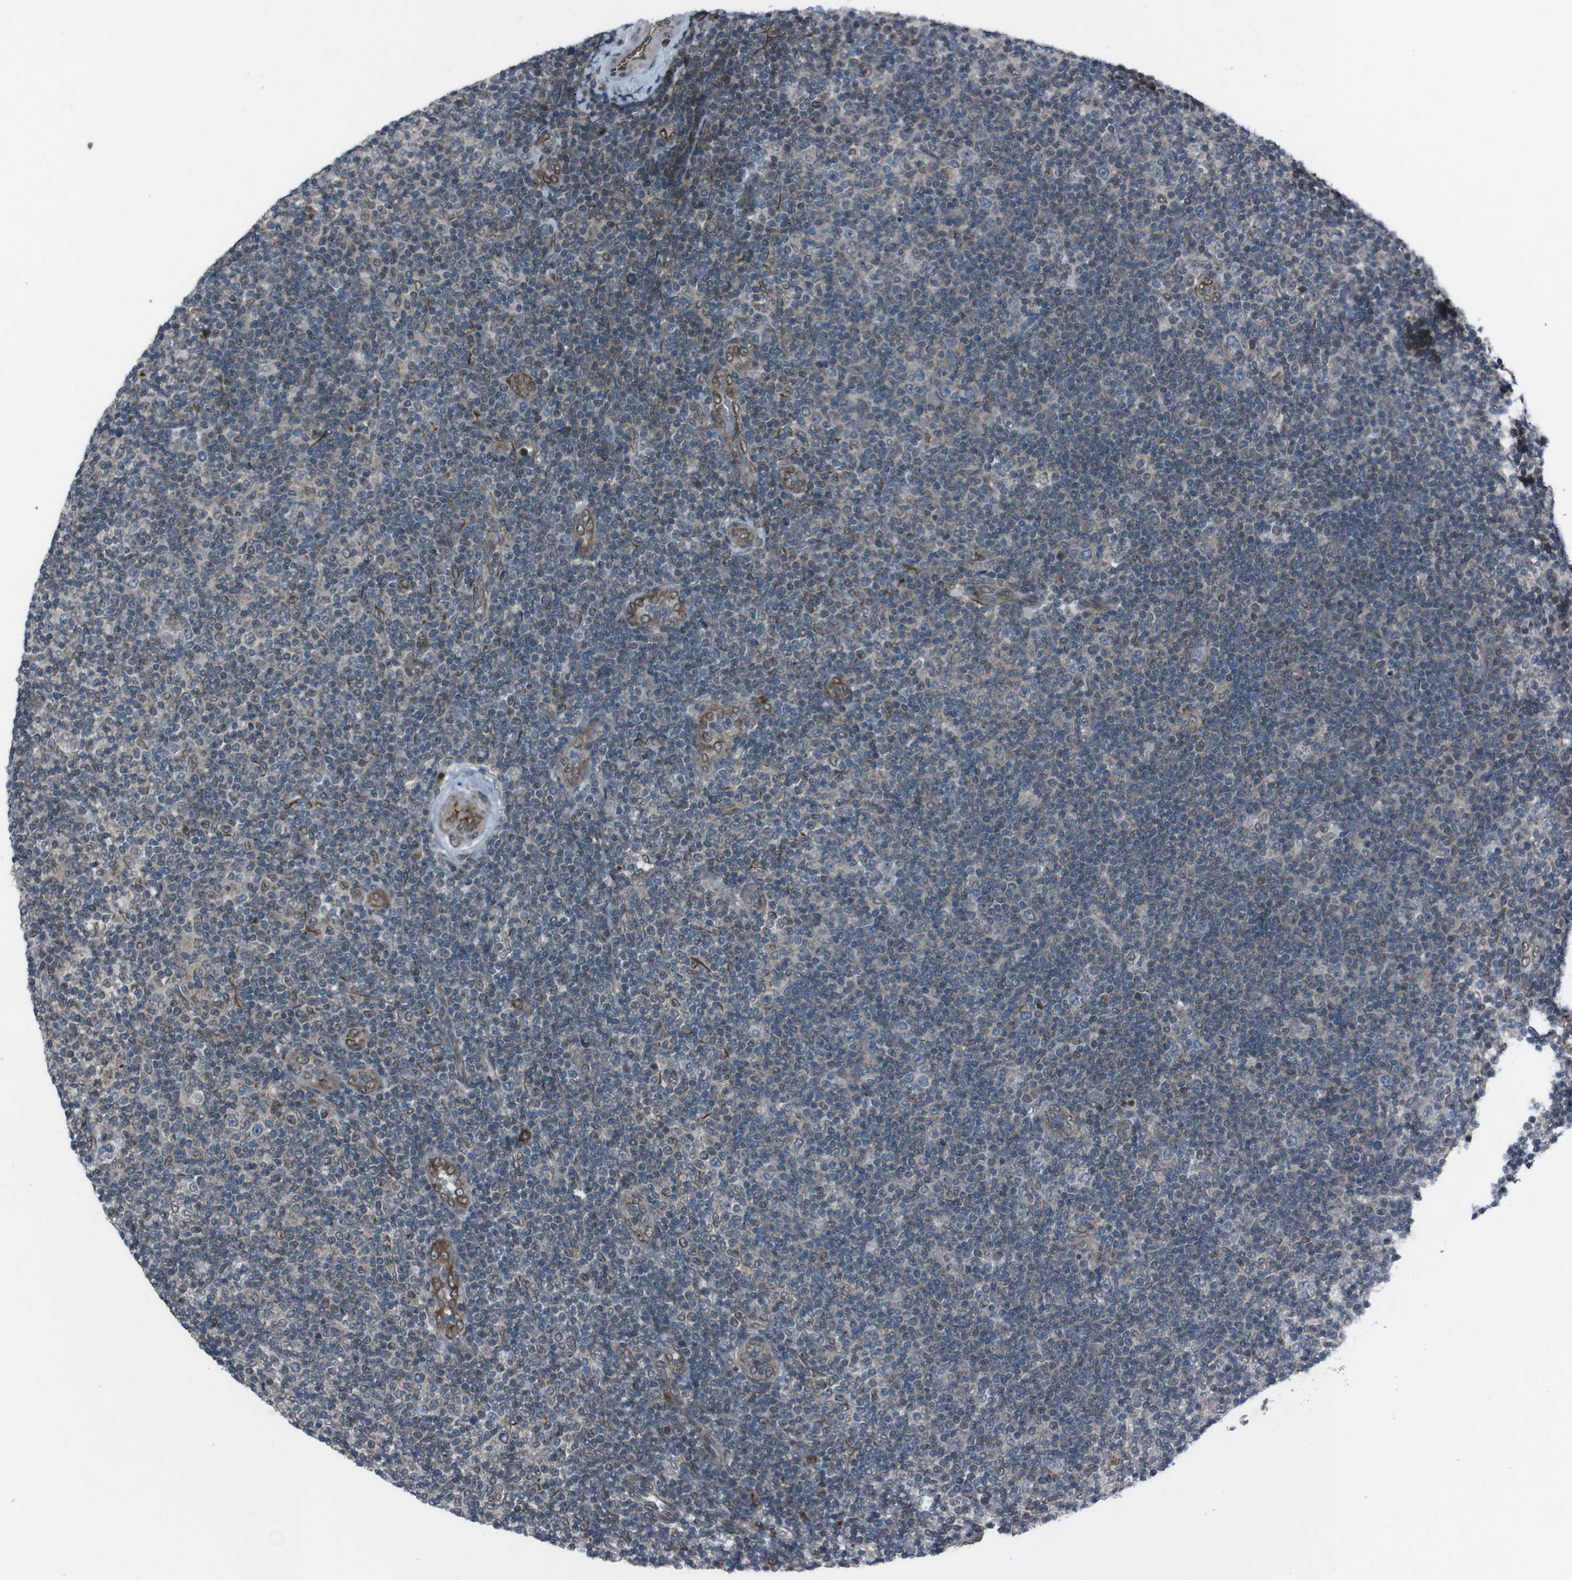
{"staining": {"intensity": "negative", "quantity": "none", "location": "none"}, "tissue": "lymphoma", "cell_type": "Tumor cells", "image_type": "cancer", "snomed": [{"axis": "morphology", "description": "Malignant lymphoma, non-Hodgkin's type, Low grade"}, {"axis": "topography", "description": "Lymph node"}], "caption": "High power microscopy micrograph of an immunohistochemistry (IHC) image of low-grade malignant lymphoma, non-Hodgkin's type, revealing no significant expression in tumor cells.", "gene": "SS18L1", "patient": {"sex": "male", "age": 83}}